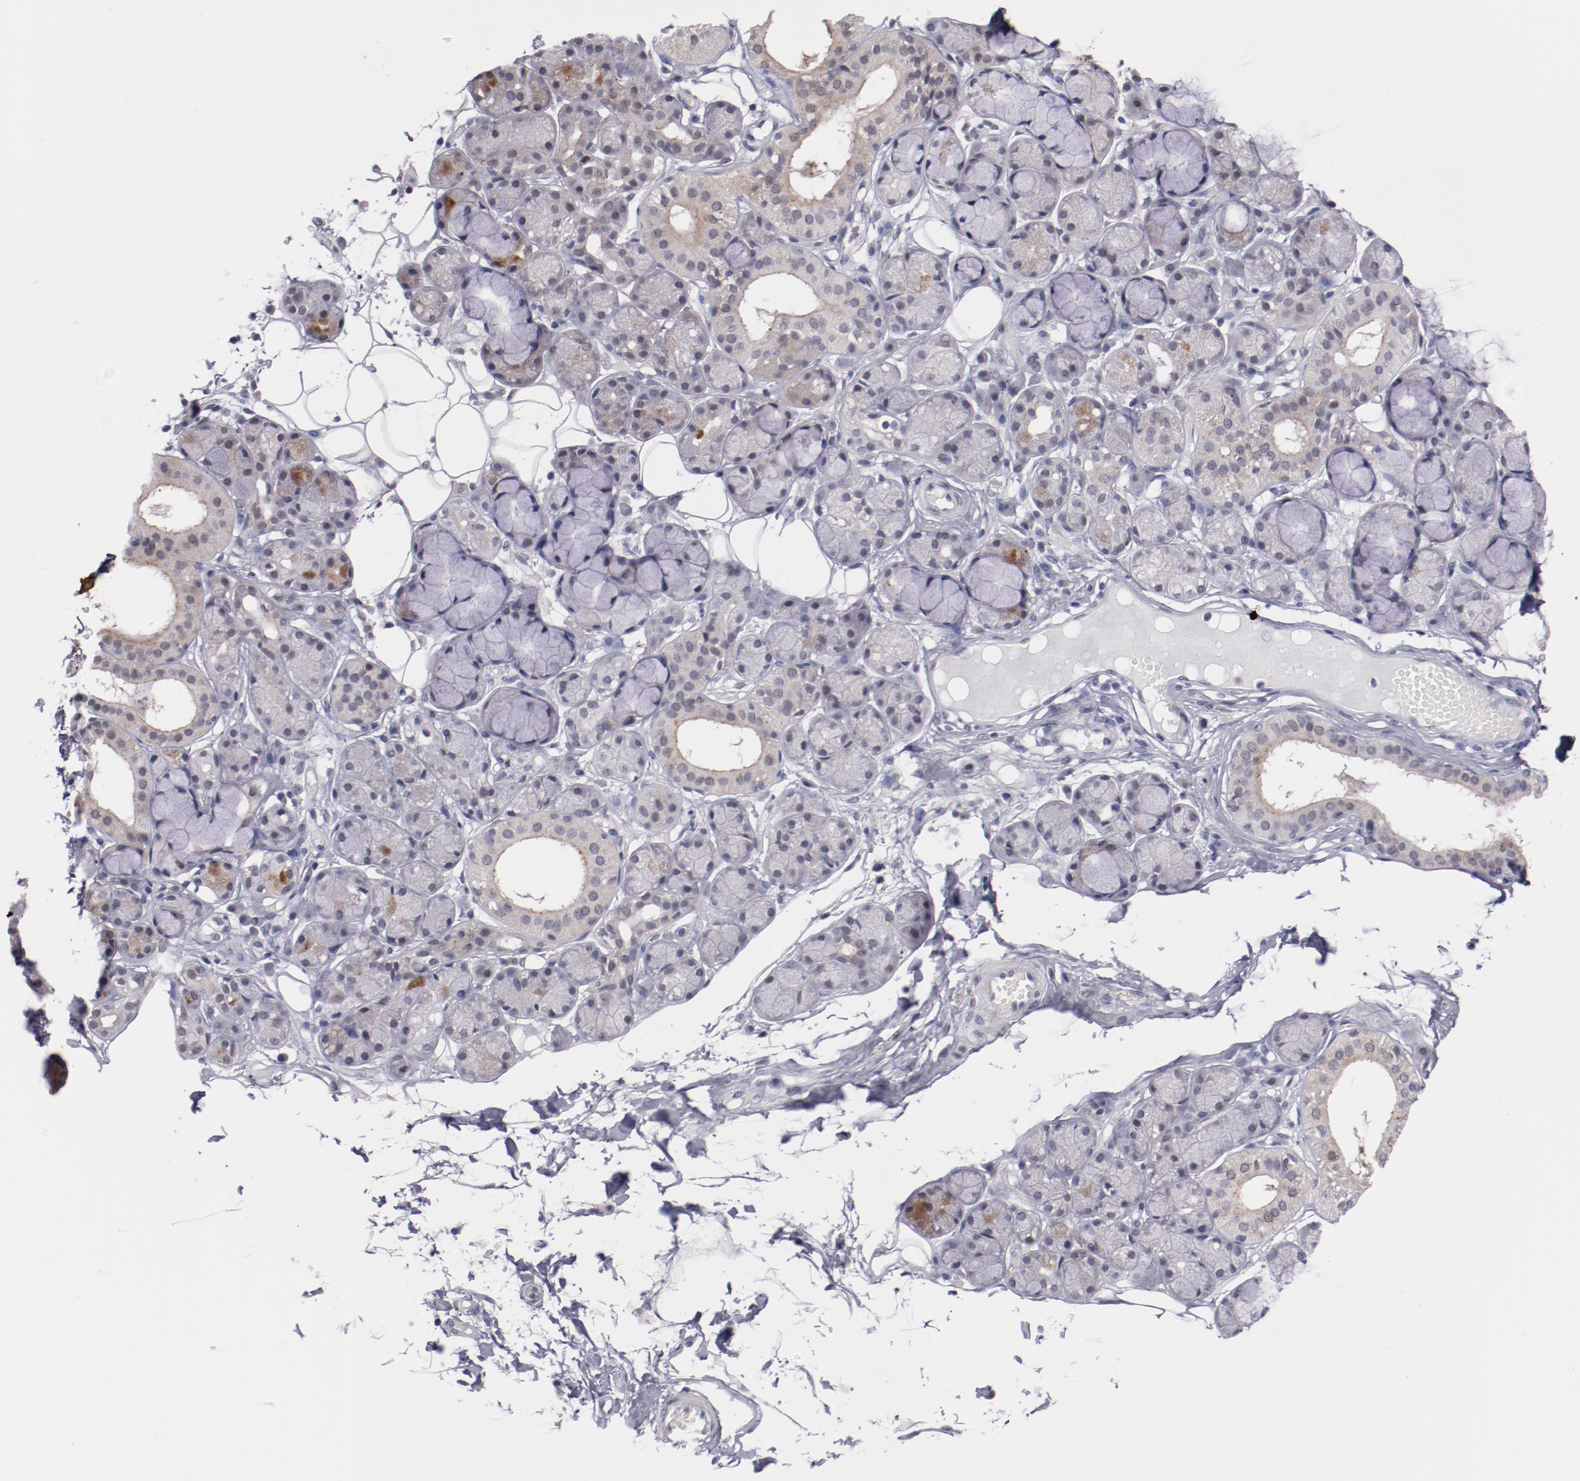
{"staining": {"intensity": "strong", "quantity": "<25%", "location": "cytoplasmic/membranous"}, "tissue": "salivary gland", "cell_type": "Glandular cells", "image_type": "normal", "snomed": [{"axis": "morphology", "description": "Normal tissue, NOS"}, {"axis": "topography", "description": "Skeletal muscle"}, {"axis": "topography", "description": "Oral tissue"}, {"axis": "topography", "description": "Salivary gland"}, {"axis": "topography", "description": "Peripheral nerve tissue"}], "caption": "Immunohistochemistry histopathology image of unremarkable salivary gland stained for a protein (brown), which shows medium levels of strong cytoplasmic/membranous positivity in about <25% of glandular cells.", "gene": "SYP", "patient": {"sex": "male", "age": 54}}